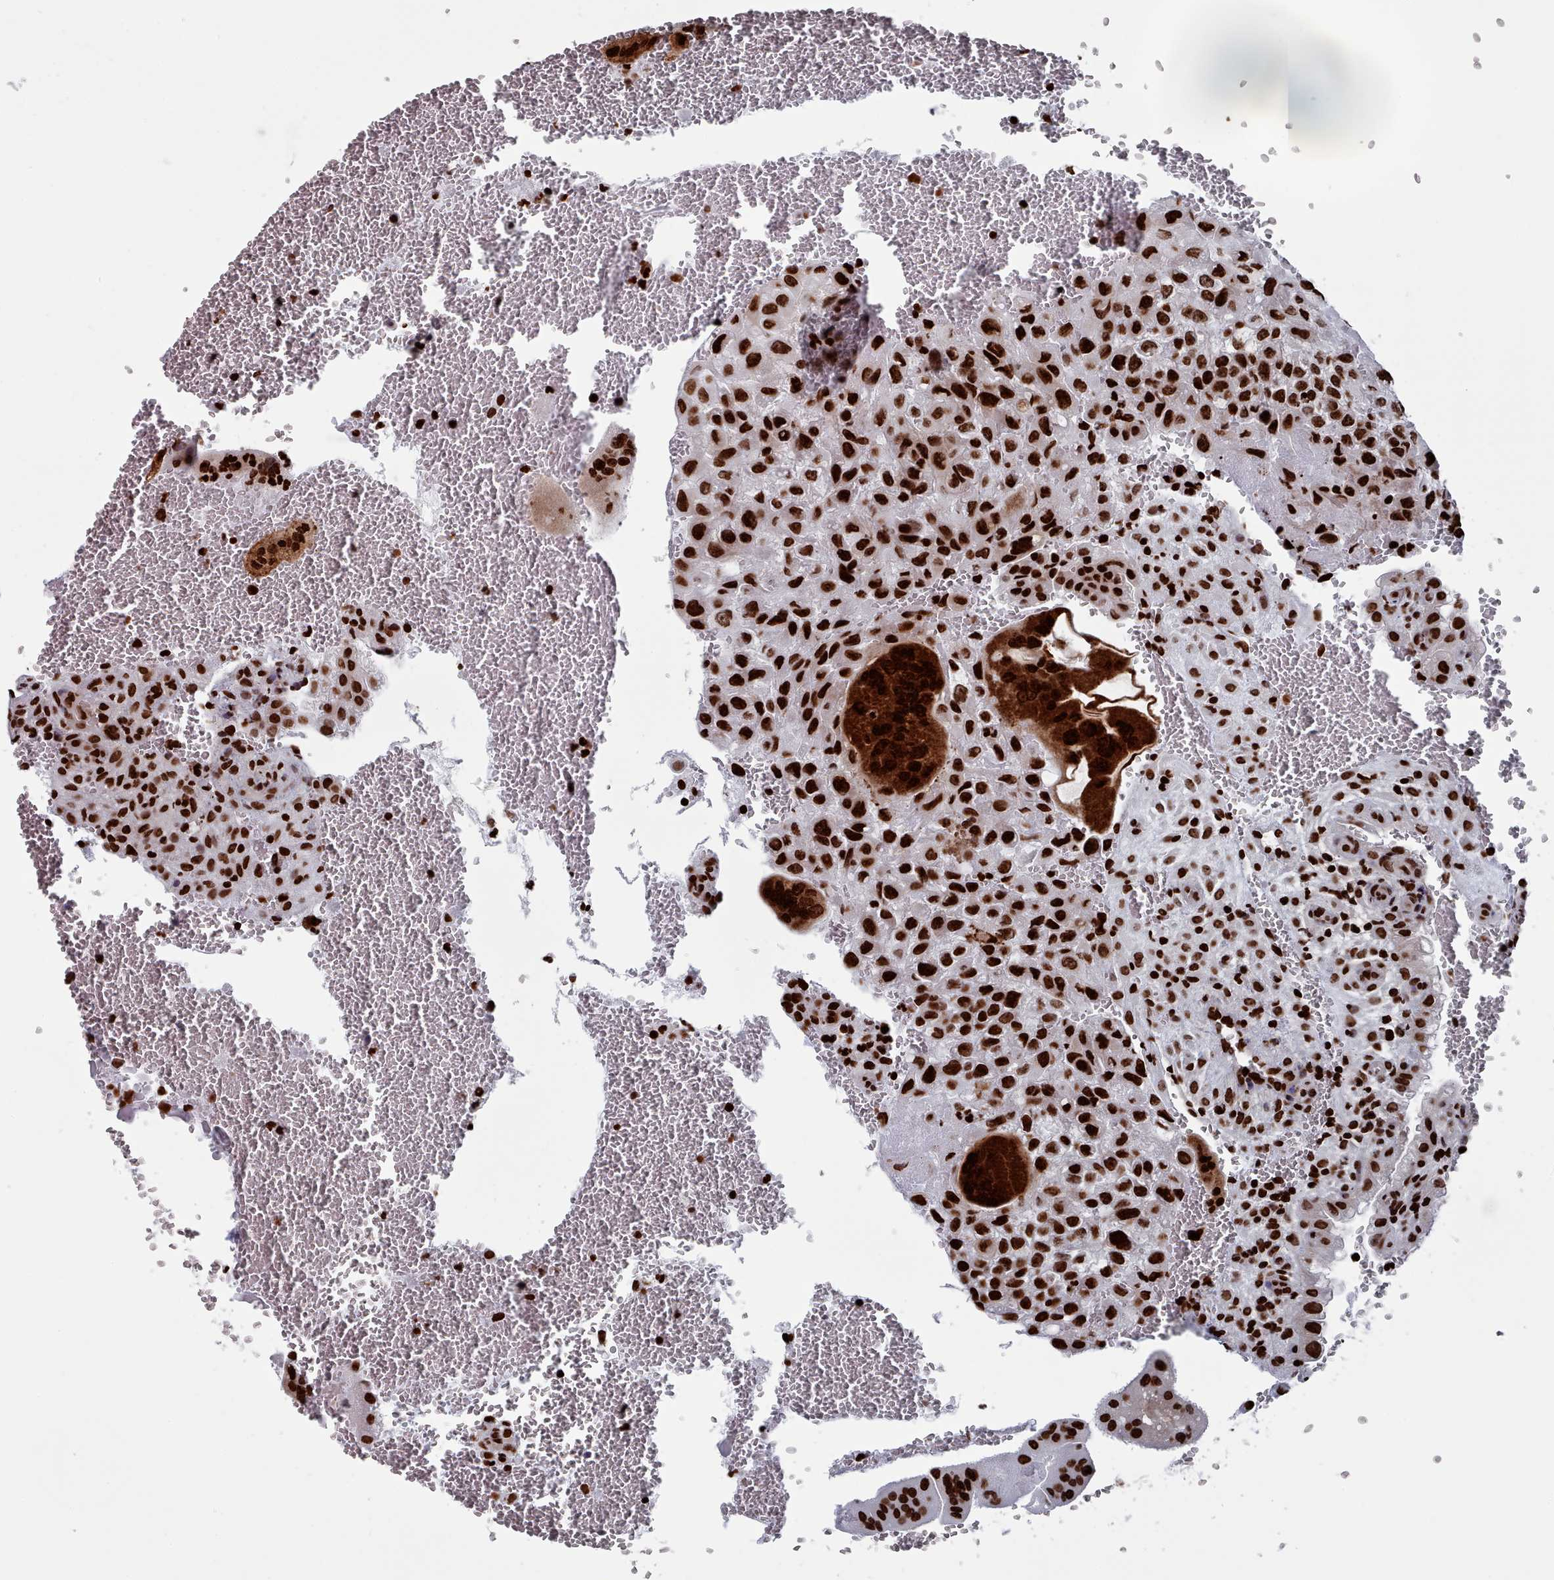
{"staining": {"intensity": "strong", "quantity": ">75%", "location": "nuclear"}, "tissue": "placenta", "cell_type": "Decidual cells", "image_type": "normal", "snomed": [{"axis": "morphology", "description": "Normal tissue, NOS"}, {"axis": "topography", "description": "Placenta"}], "caption": "About >75% of decidual cells in benign placenta show strong nuclear protein expression as visualized by brown immunohistochemical staining.", "gene": "PCDHB11", "patient": {"sex": "female", "age": 35}}